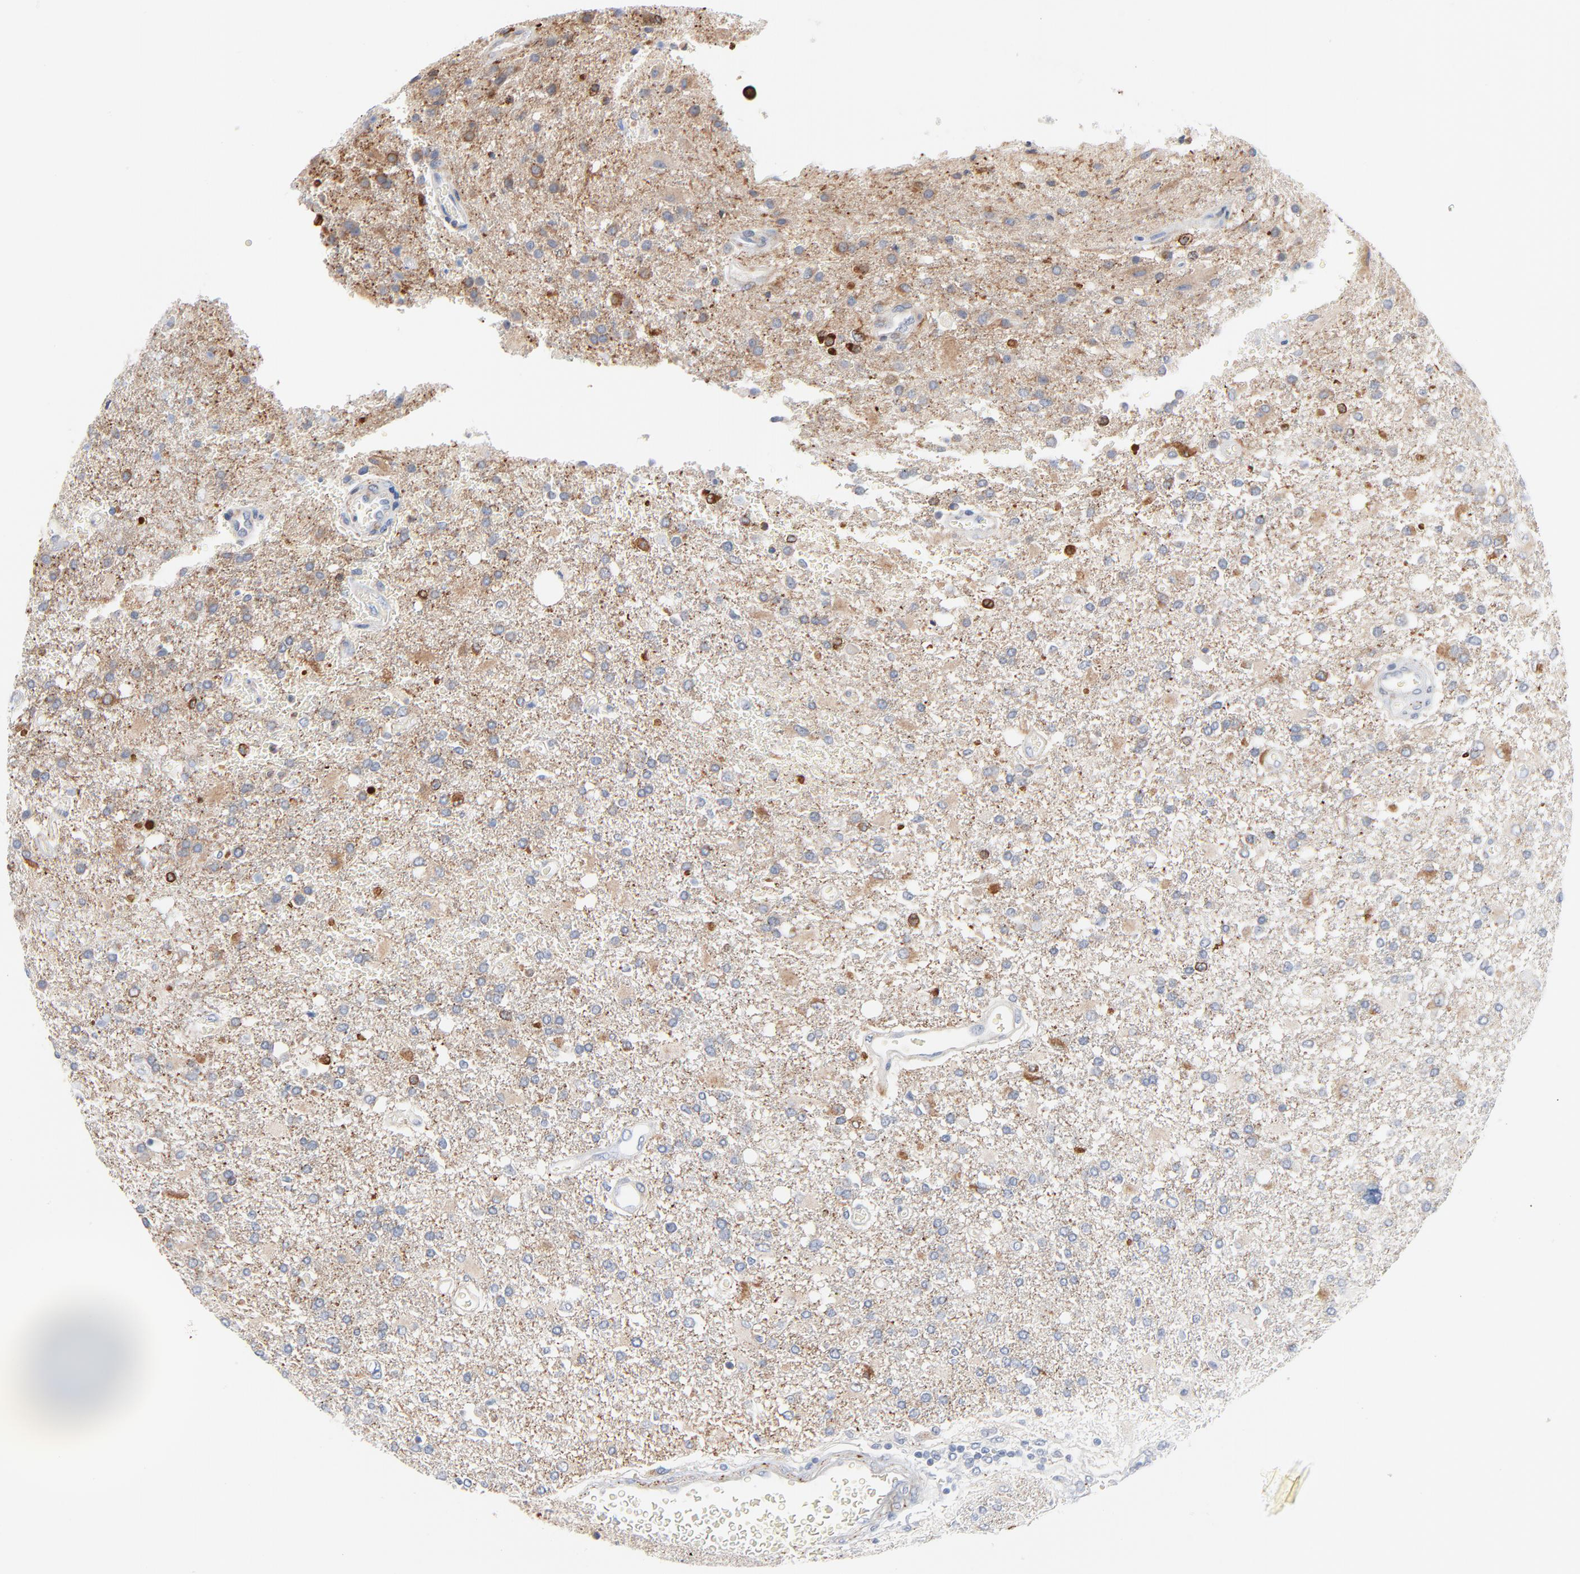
{"staining": {"intensity": "moderate", "quantity": "<25%", "location": "cytoplasmic/membranous"}, "tissue": "glioma", "cell_type": "Tumor cells", "image_type": "cancer", "snomed": [{"axis": "morphology", "description": "Glioma, malignant, High grade"}, {"axis": "topography", "description": "Cerebral cortex"}], "caption": "IHC histopathology image of human malignant glioma (high-grade) stained for a protein (brown), which exhibits low levels of moderate cytoplasmic/membranous expression in approximately <25% of tumor cells.", "gene": "IFT43", "patient": {"sex": "male", "age": 79}}